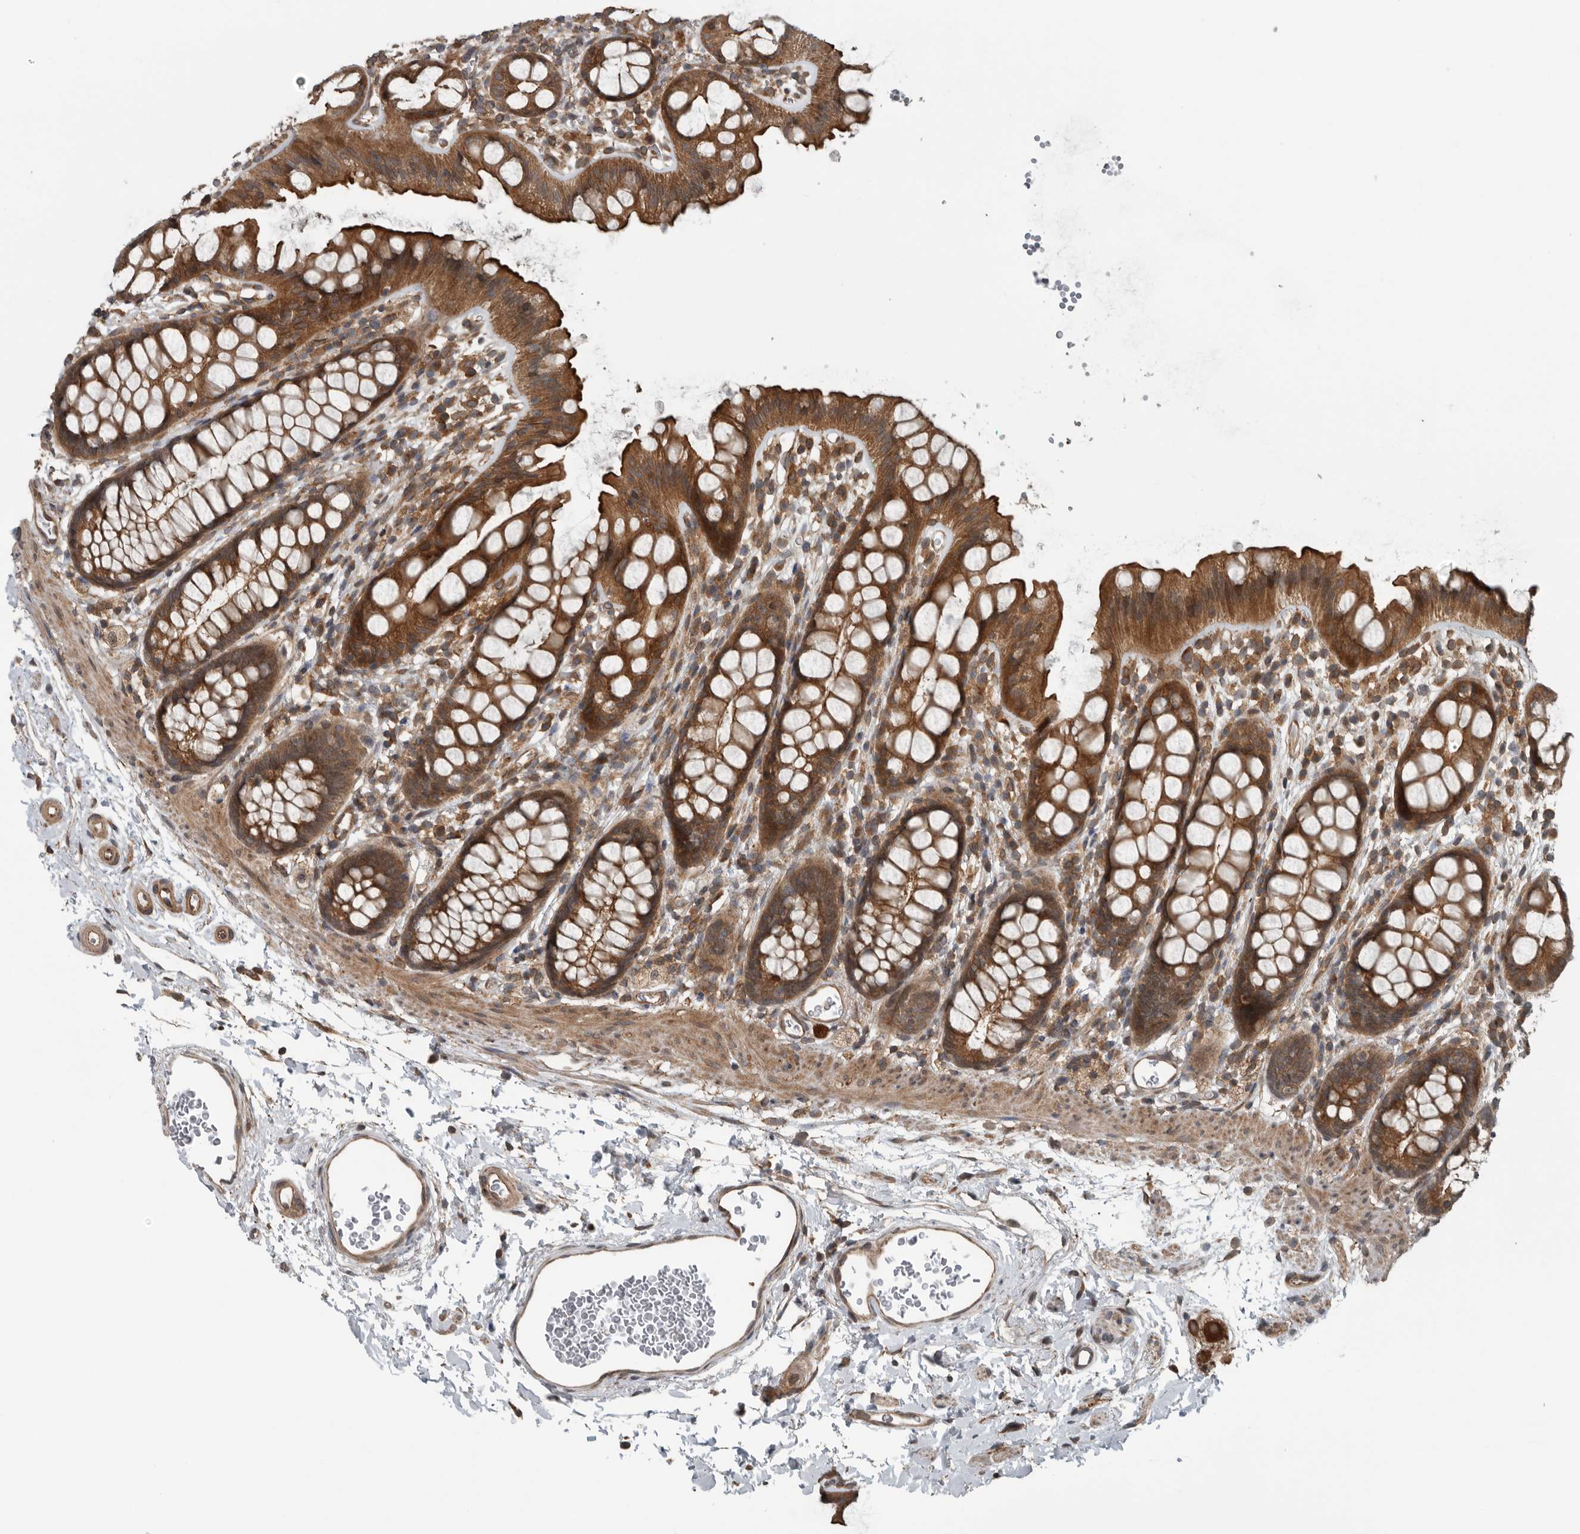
{"staining": {"intensity": "moderate", "quantity": ">75%", "location": "cytoplasmic/membranous,nuclear"}, "tissue": "rectum", "cell_type": "Glandular cells", "image_type": "normal", "snomed": [{"axis": "morphology", "description": "Normal tissue, NOS"}, {"axis": "topography", "description": "Rectum"}], "caption": "Immunohistochemistry (IHC) micrograph of benign rectum: human rectum stained using IHC shows medium levels of moderate protein expression localized specifically in the cytoplasmic/membranous,nuclear of glandular cells, appearing as a cytoplasmic/membranous,nuclear brown color.", "gene": "AMFR", "patient": {"sex": "female", "age": 65}}